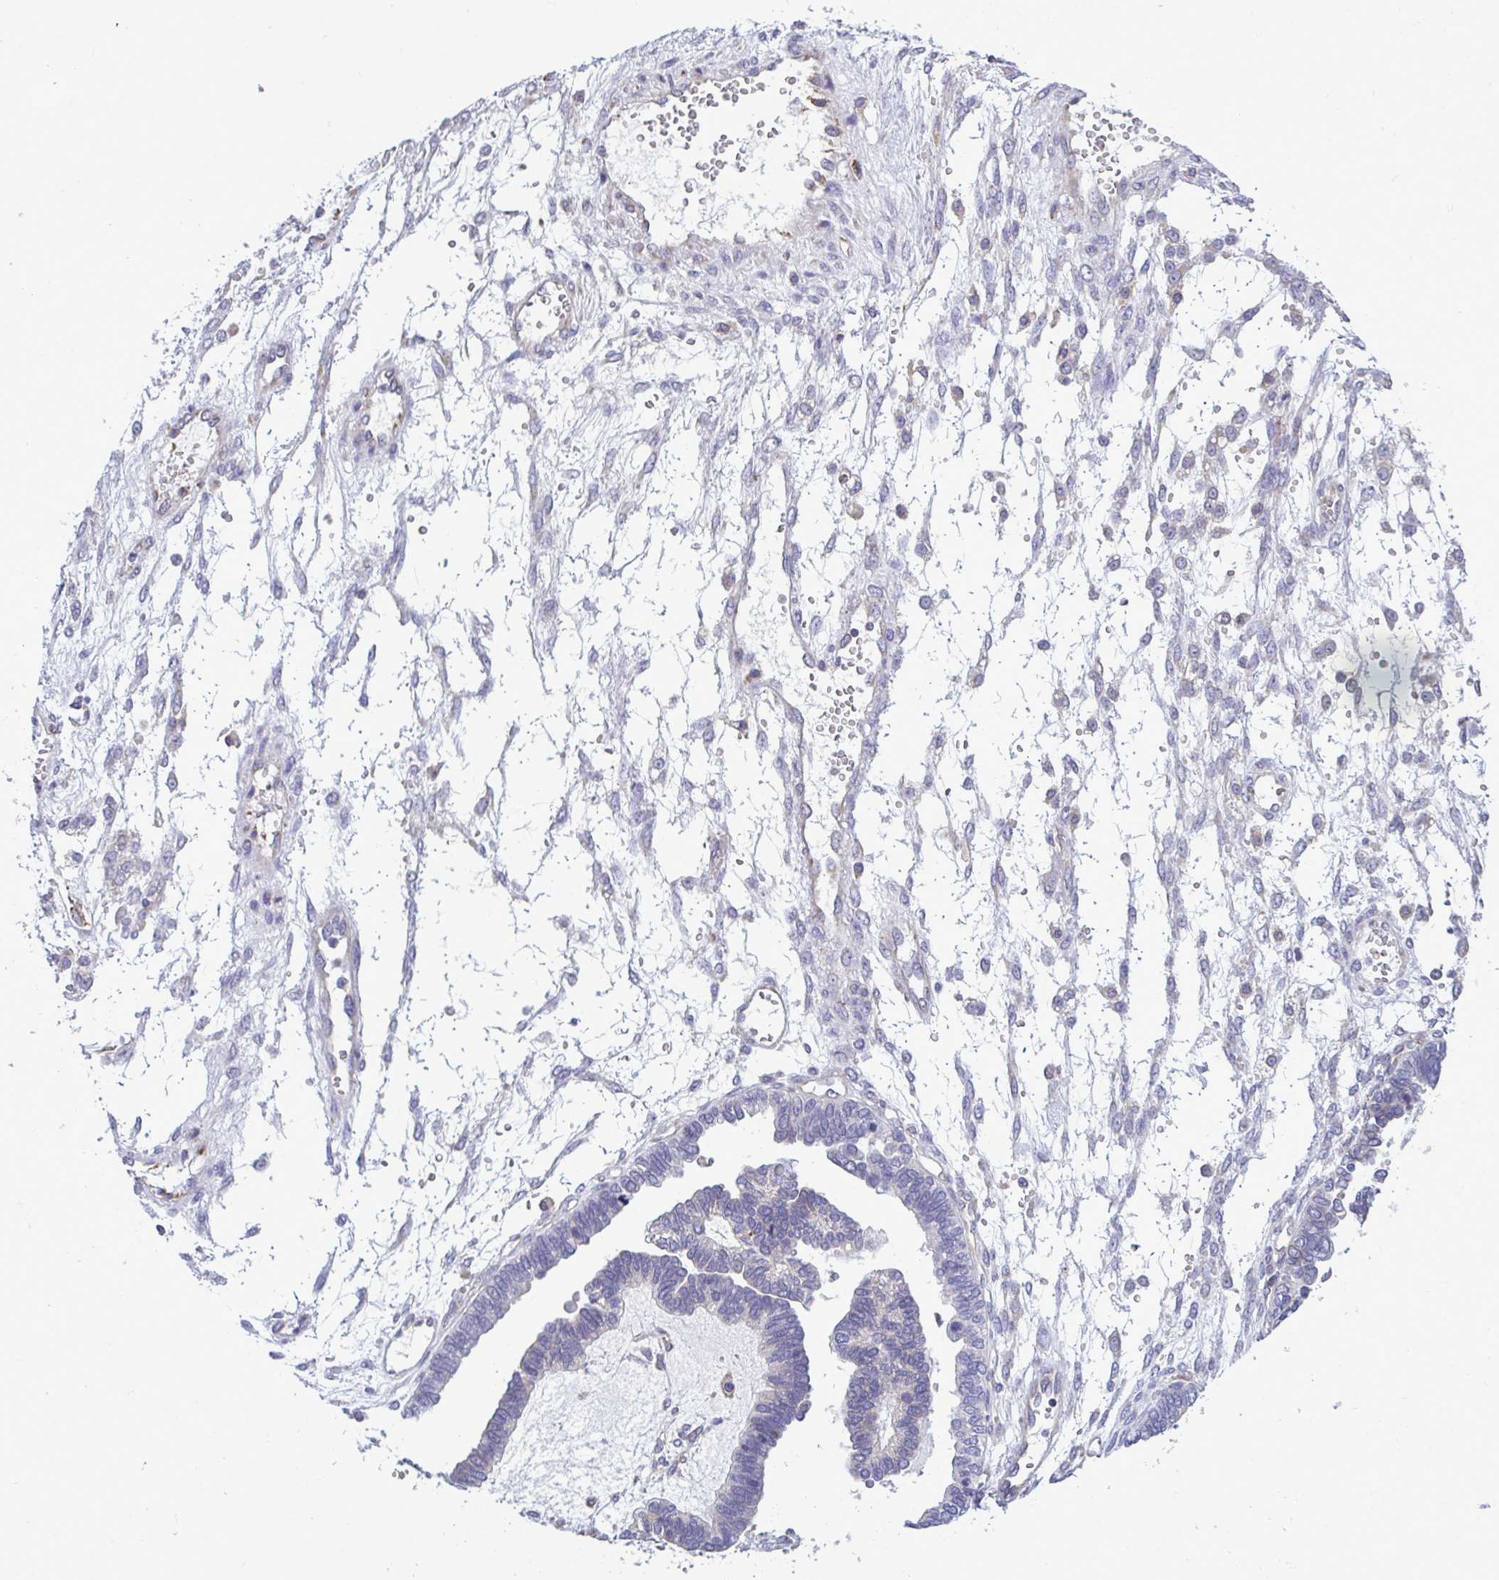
{"staining": {"intensity": "negative", "quantity": "none", "location": "none"}, "tissue": "ovarian cancer", "cell_type": "Tumor cells", "image_type": "cancer", "snomed": [{"axis": "morphology", "description": "Cystadenocarcinoma, serous, NOS"}, {"axis": "topography", "description": "Ovary"}], "caption": "Tumor cells are negative for protein expression in human ovarian cancer (serous cystadenocarcinoma). (DAB (3,3'-diaminobenzidine) immunohistochemistry with hematoxylin counter stain).", "gene": "PIGK", "patient": {"sex": "female", "age": 51}}